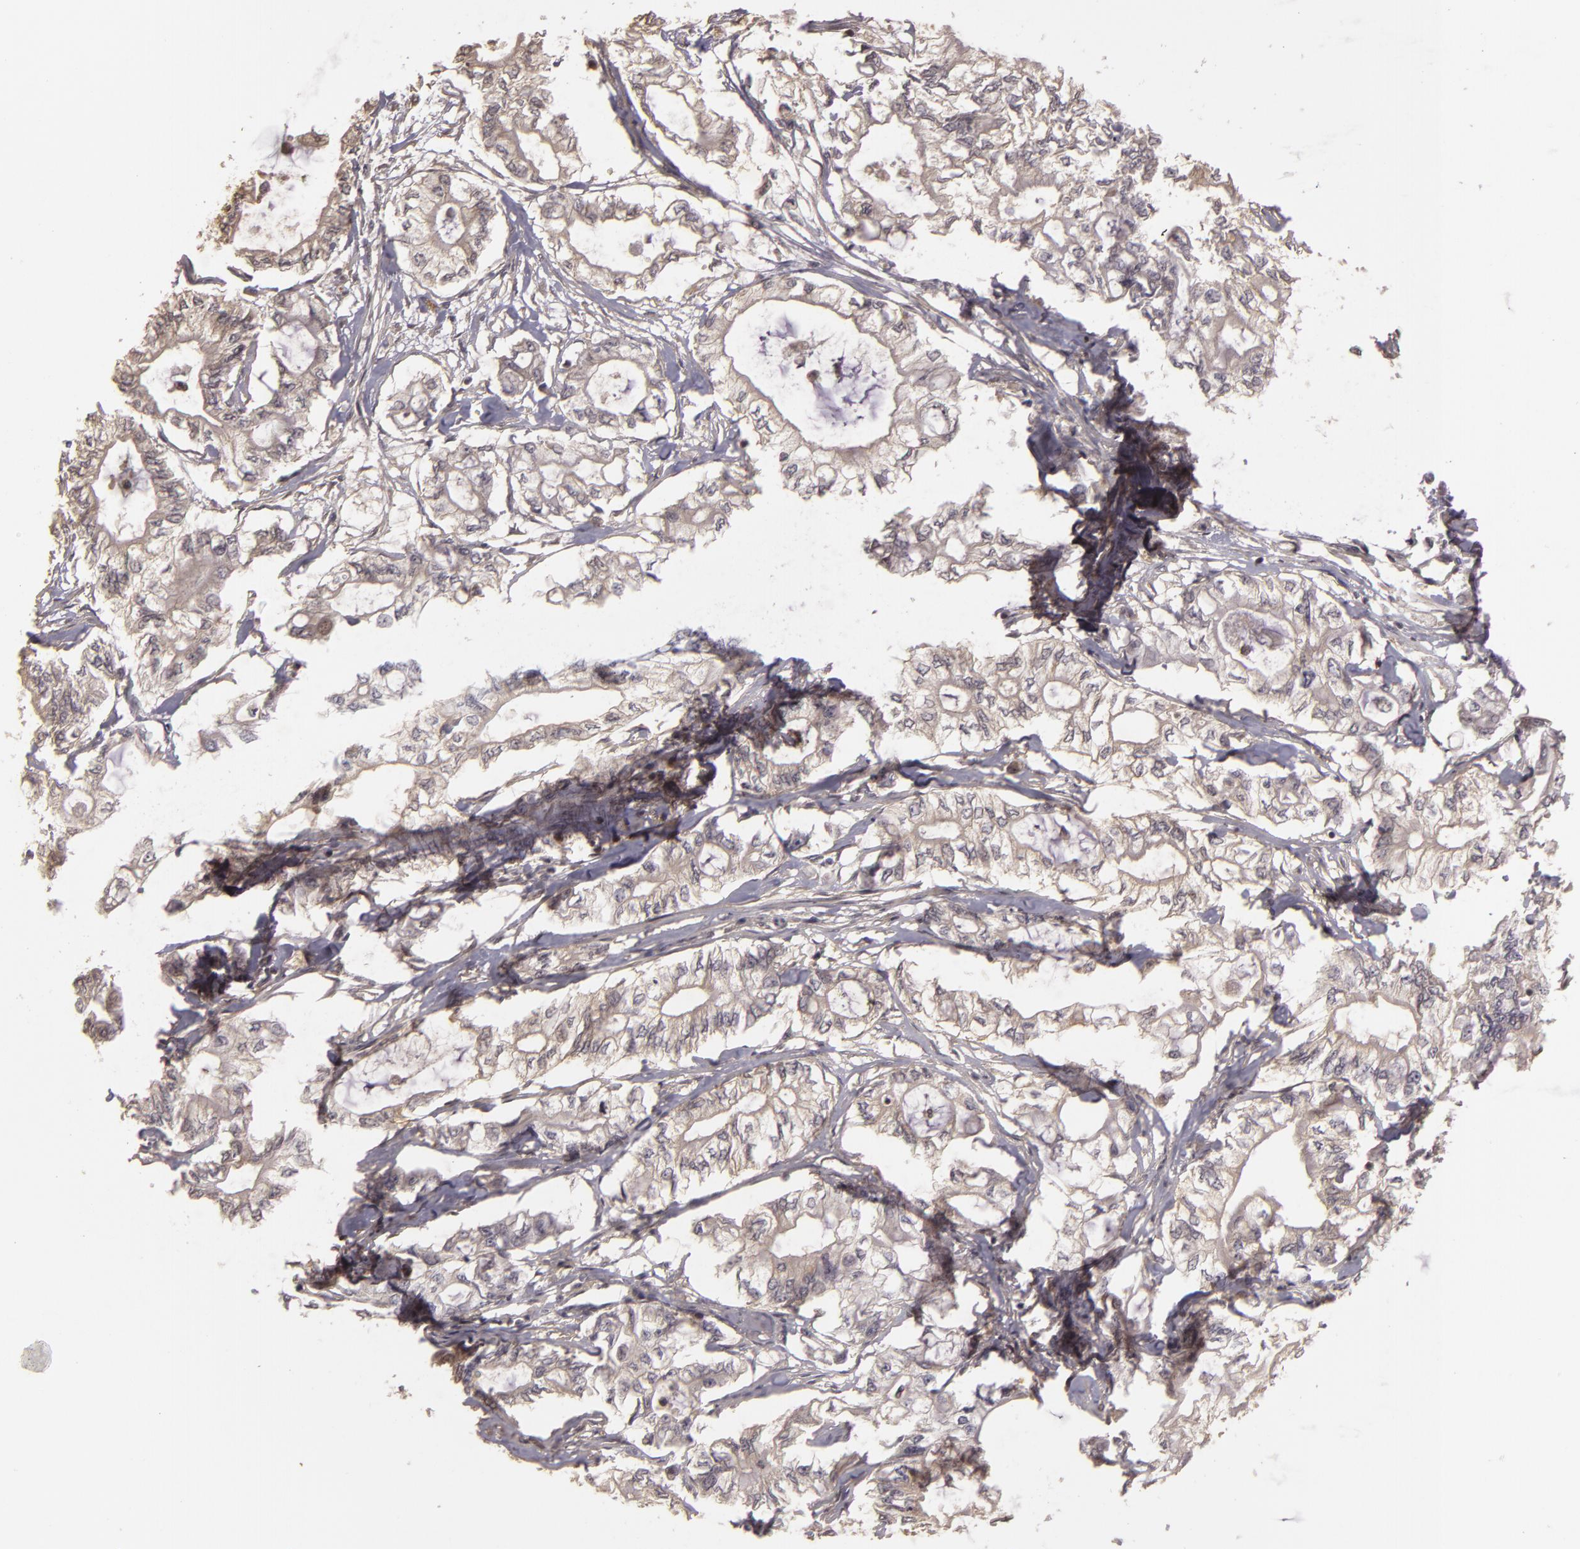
{"staining": {"intensity": "weak", "quantity": ">75%", "location": "cytoplasmic/membranous"}, "tissue": "pancreatic cancer", "cell_type": "Tumor cells", "image_type": "cancer", "snomed": [{"axis": "morphology", "description": "Adenocarcinoma, NOS"}, {"axis": "topography", "description": "Pancreas"}], "caption": "Human pancreatic cancer stained with a brown dye demonstrates weak cytoplasmic/membranous positive staining in approximately >75% of tumor cells.", "gene": "HRAS", "patient": {"sex": "male", "age": 79}}